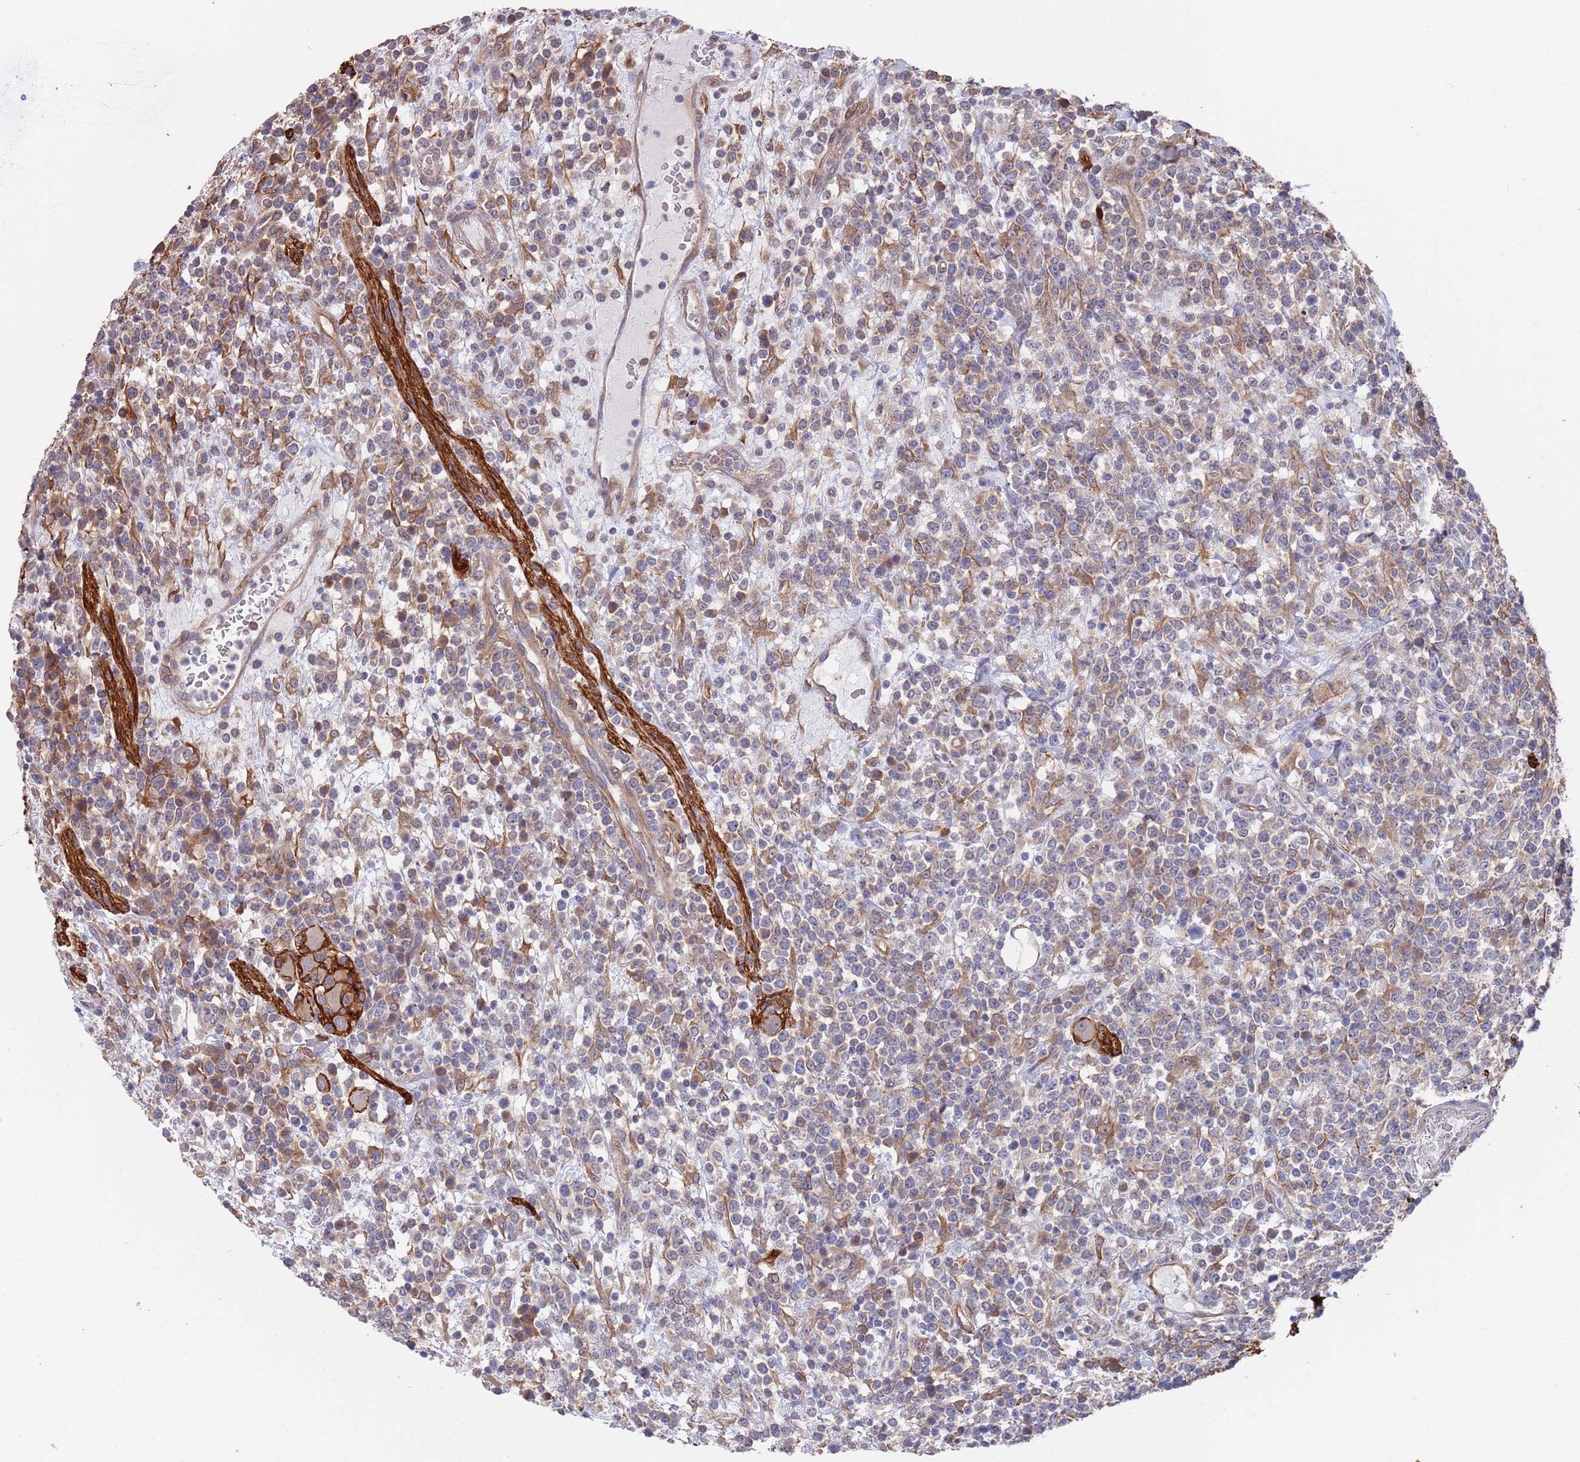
{"staining": {"intensity": "weak", "quantity": "25%-75%", "location": "cytoplasmic/membranous"}, "tissue": "lymphoma", "cell_type": "Tumor cells", "image_type": "cancer", "snomed": [{"axis": "morphology", "description": "Malignant lymphoma, non-Hodgkin's type, High grade"}, {"axis": "topography", "description": "Colon"}], "caption": "Immunohistochemistry (IHC) (DAB (3,3'-diaminobenzidine)) staining of human malignant lymphoma, non-Hodgkin's type (high-grade) displays weak cytoplasmic/membranous protein positivity in approximately 25%-75% of tumor cells. The staining was performed using DAB to visualize the protein expression in brown, while the nuclei were stained in blue with hematoxylin (Magnification: 20x).", "gene": "ANK2", "patient": {"sex": "female", "age": 53}}